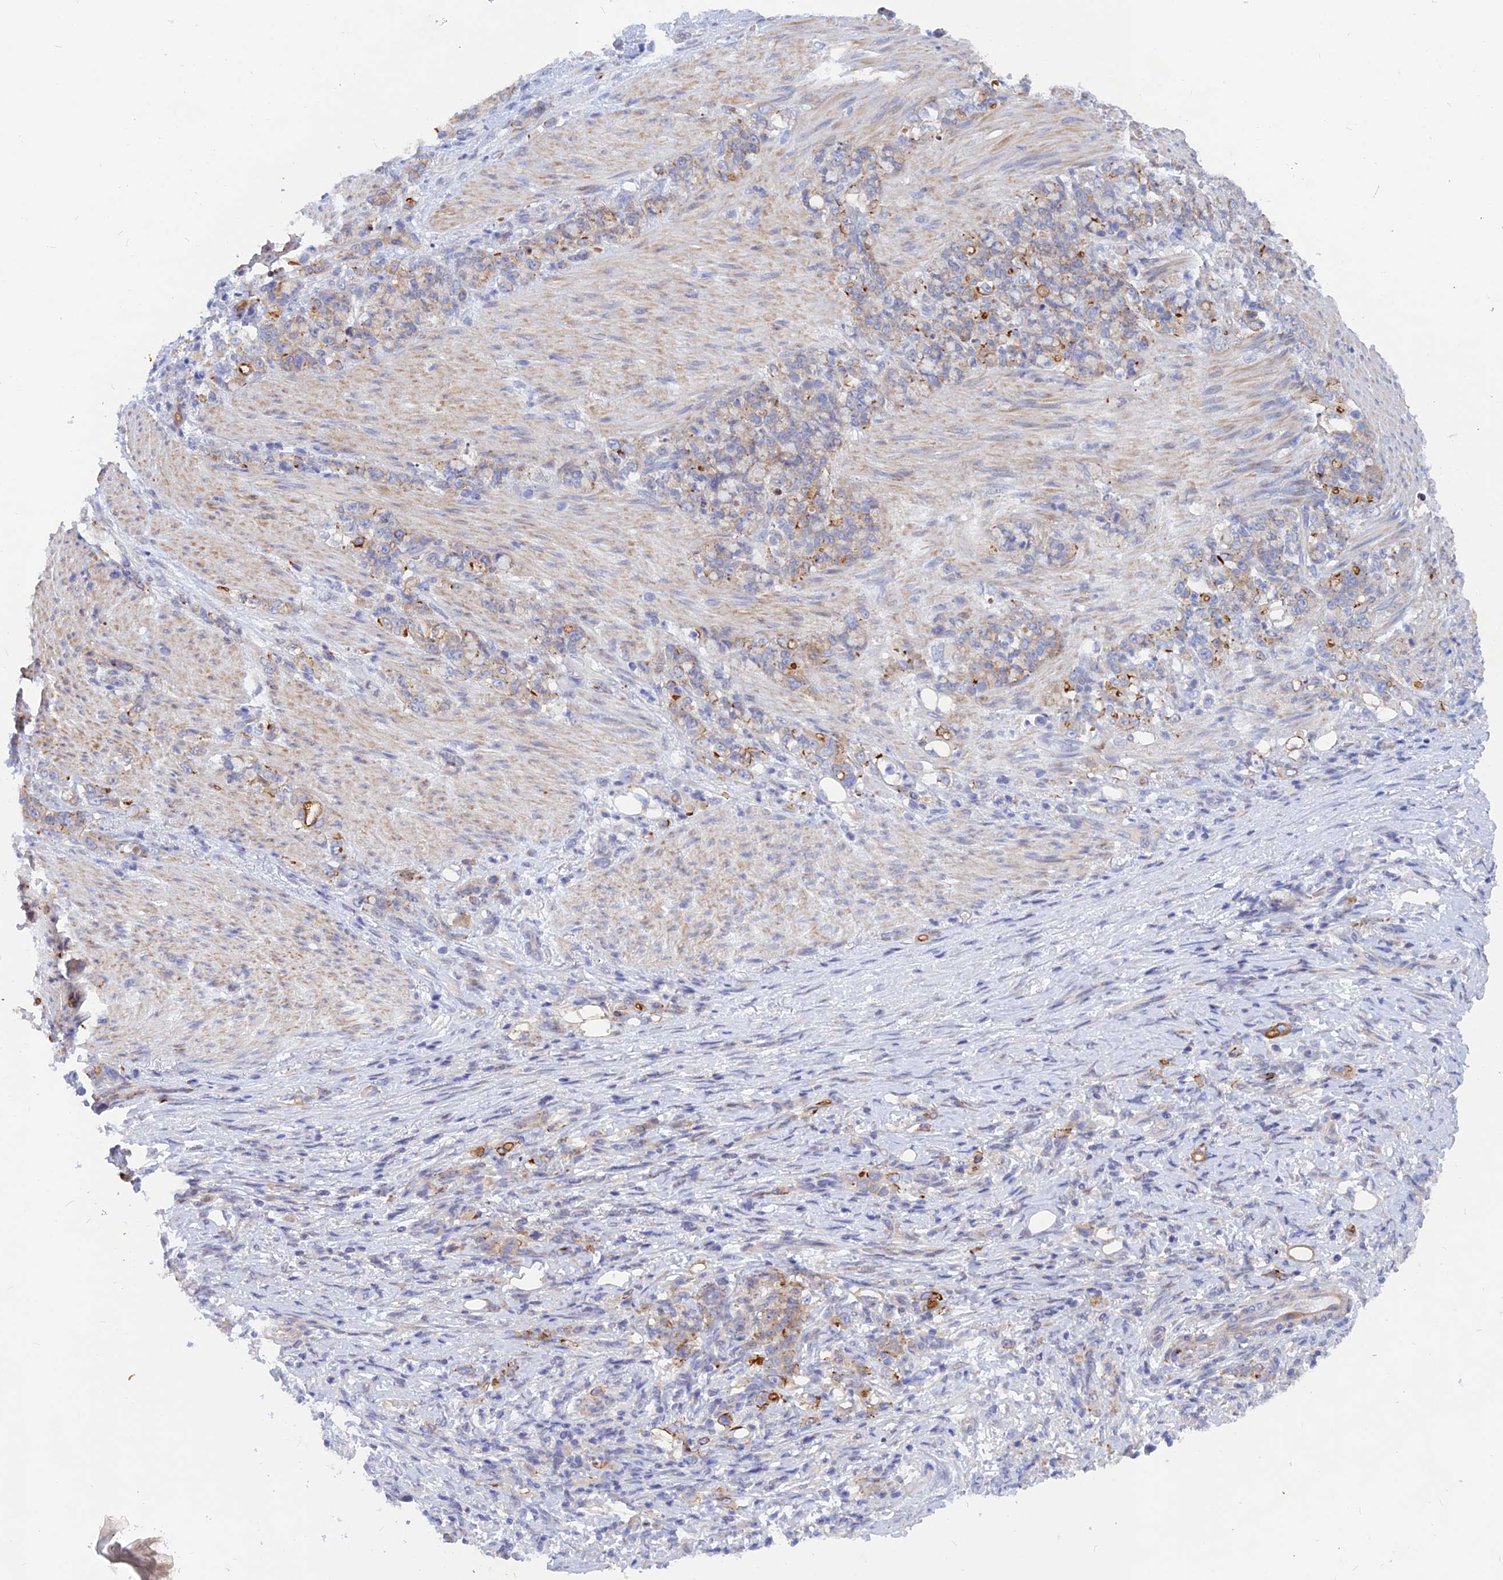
{"staining": {"intensity": "moderate", "quantity": "<25%", "location": "cytoplasmic/membranous"}, "tissue": "stomach cancer", "cell_type": "Tumor cells", "image_type": "cancer", "snomed": [{"axis": "morphology", "description": "Adenocarcinoma, NOS"}, {"axis": "topography", "description": "Stomach"}], "caption": "Adenocarcinoma (stomach) stained with IHC displays moderate cytoplasmic/membranous staining in approximately <25% of tumor cells. The staining is performed using DAB (3,3'-diaminobenzidine) brown chromogen to label protein expression. The nuclei are counter-stained blue using hematoxylin.", "gene": "DNAJC16", "patient": {"sex": "female", "age": 79}}